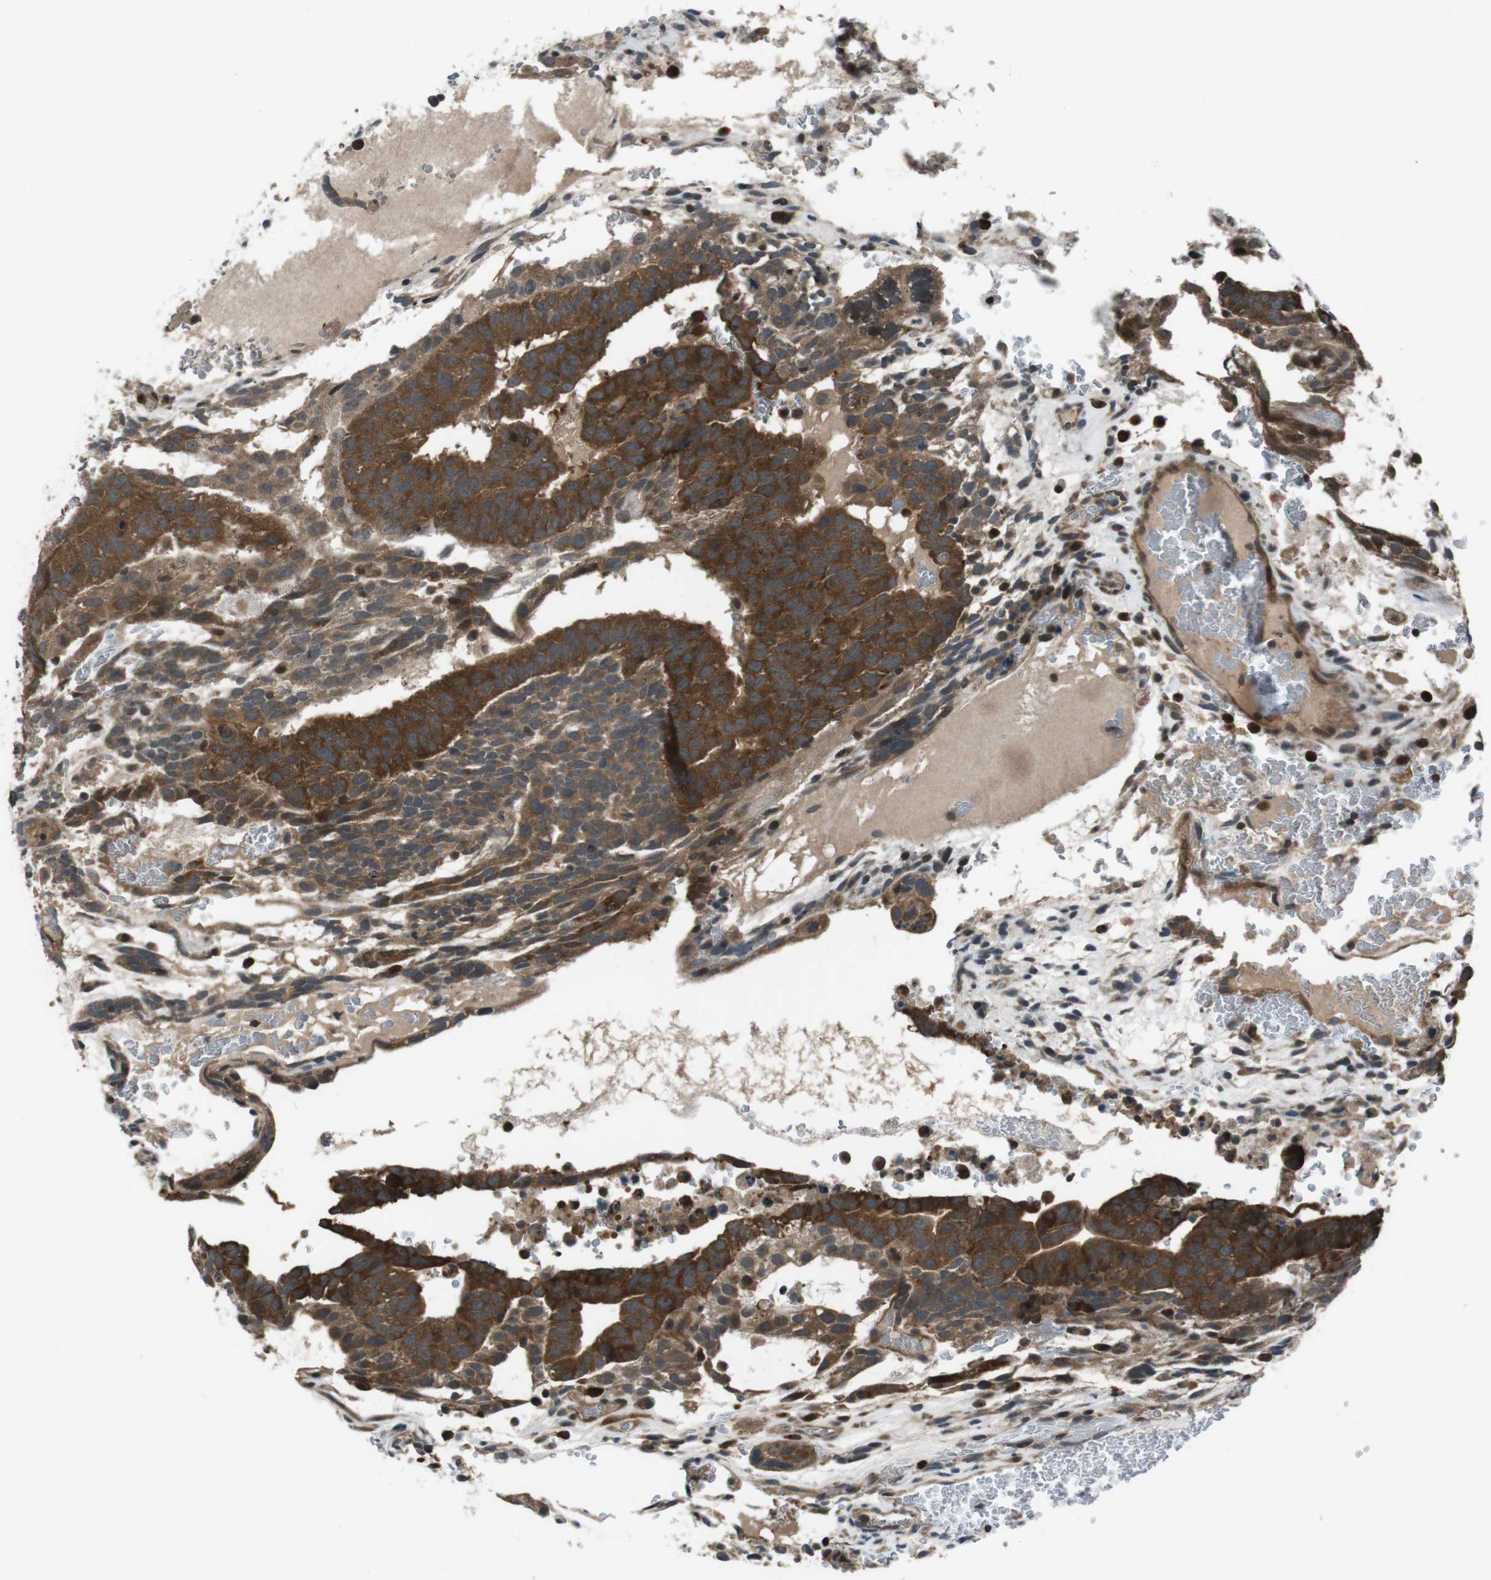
{"staining": {"intensity": "strong", "quantity": ">75%", "location": "cytoplasmic/membranous"}, "tissue": "testis cancer", "cell_type": "Tumor cells", "image_type": "cancer", "snomed": [{"axis": "morphology", "description": "Seminoma, NOS"}, {"axis": "morphology", "description": "Carcinoma, Embryonal, NOS"}, {"axis": "topography", "description": "Testis"}], "caption": "Immunohistochemistry (IHC) histopathology image of neoplastic tissue: embryonal carcinoma (testis) stained using IHC shows high levels of strong protein expression localized specifically in the cytoplasmic/membranous of tumor cells, appearing as a cytoplasmic/membranous brown color.", "gene": "SLC22A23", "patient": {"sex": "male", "age": 52}}